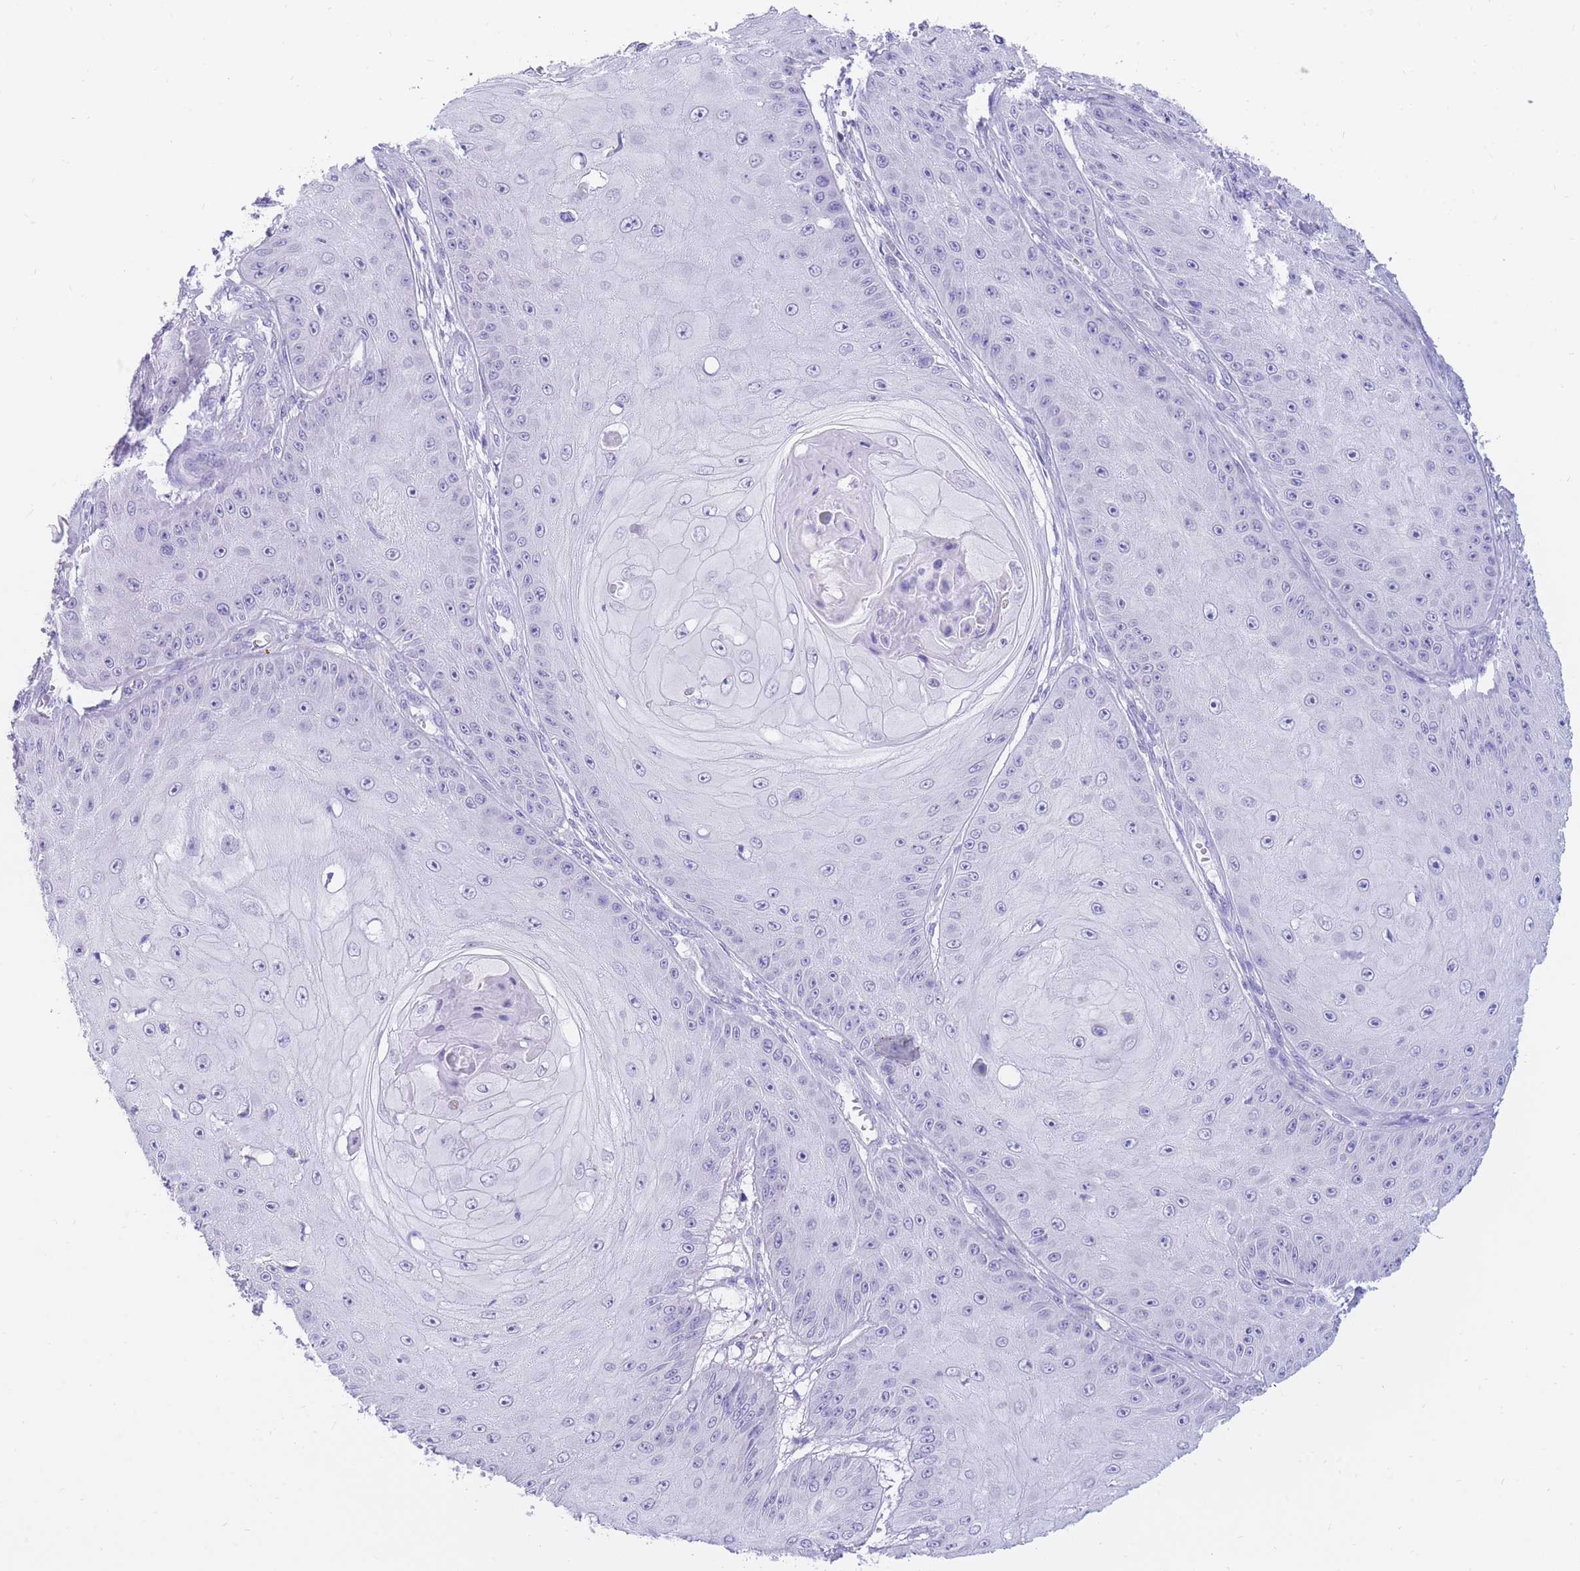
{"staining": {"intensity": "negative", "quantity": "none", "location": "none"}, "tissue": "skin cancer", "cell_type": "Tumor cells", "image_type": "cancer", "snomed": [{"axis": "morphology", "description": "Squamous cell carcinoma, NOS"}, {"axis": "topography", "description": "Skin"}], "caption": "Immunohistochemistry photomicrograph of human squamous cell carcinoma (skin) stained for a protein (brown), which reveals no positivity in tumor cells.", "gene": "SSUH2", "patient": {"sex": "male", "age": 70}}